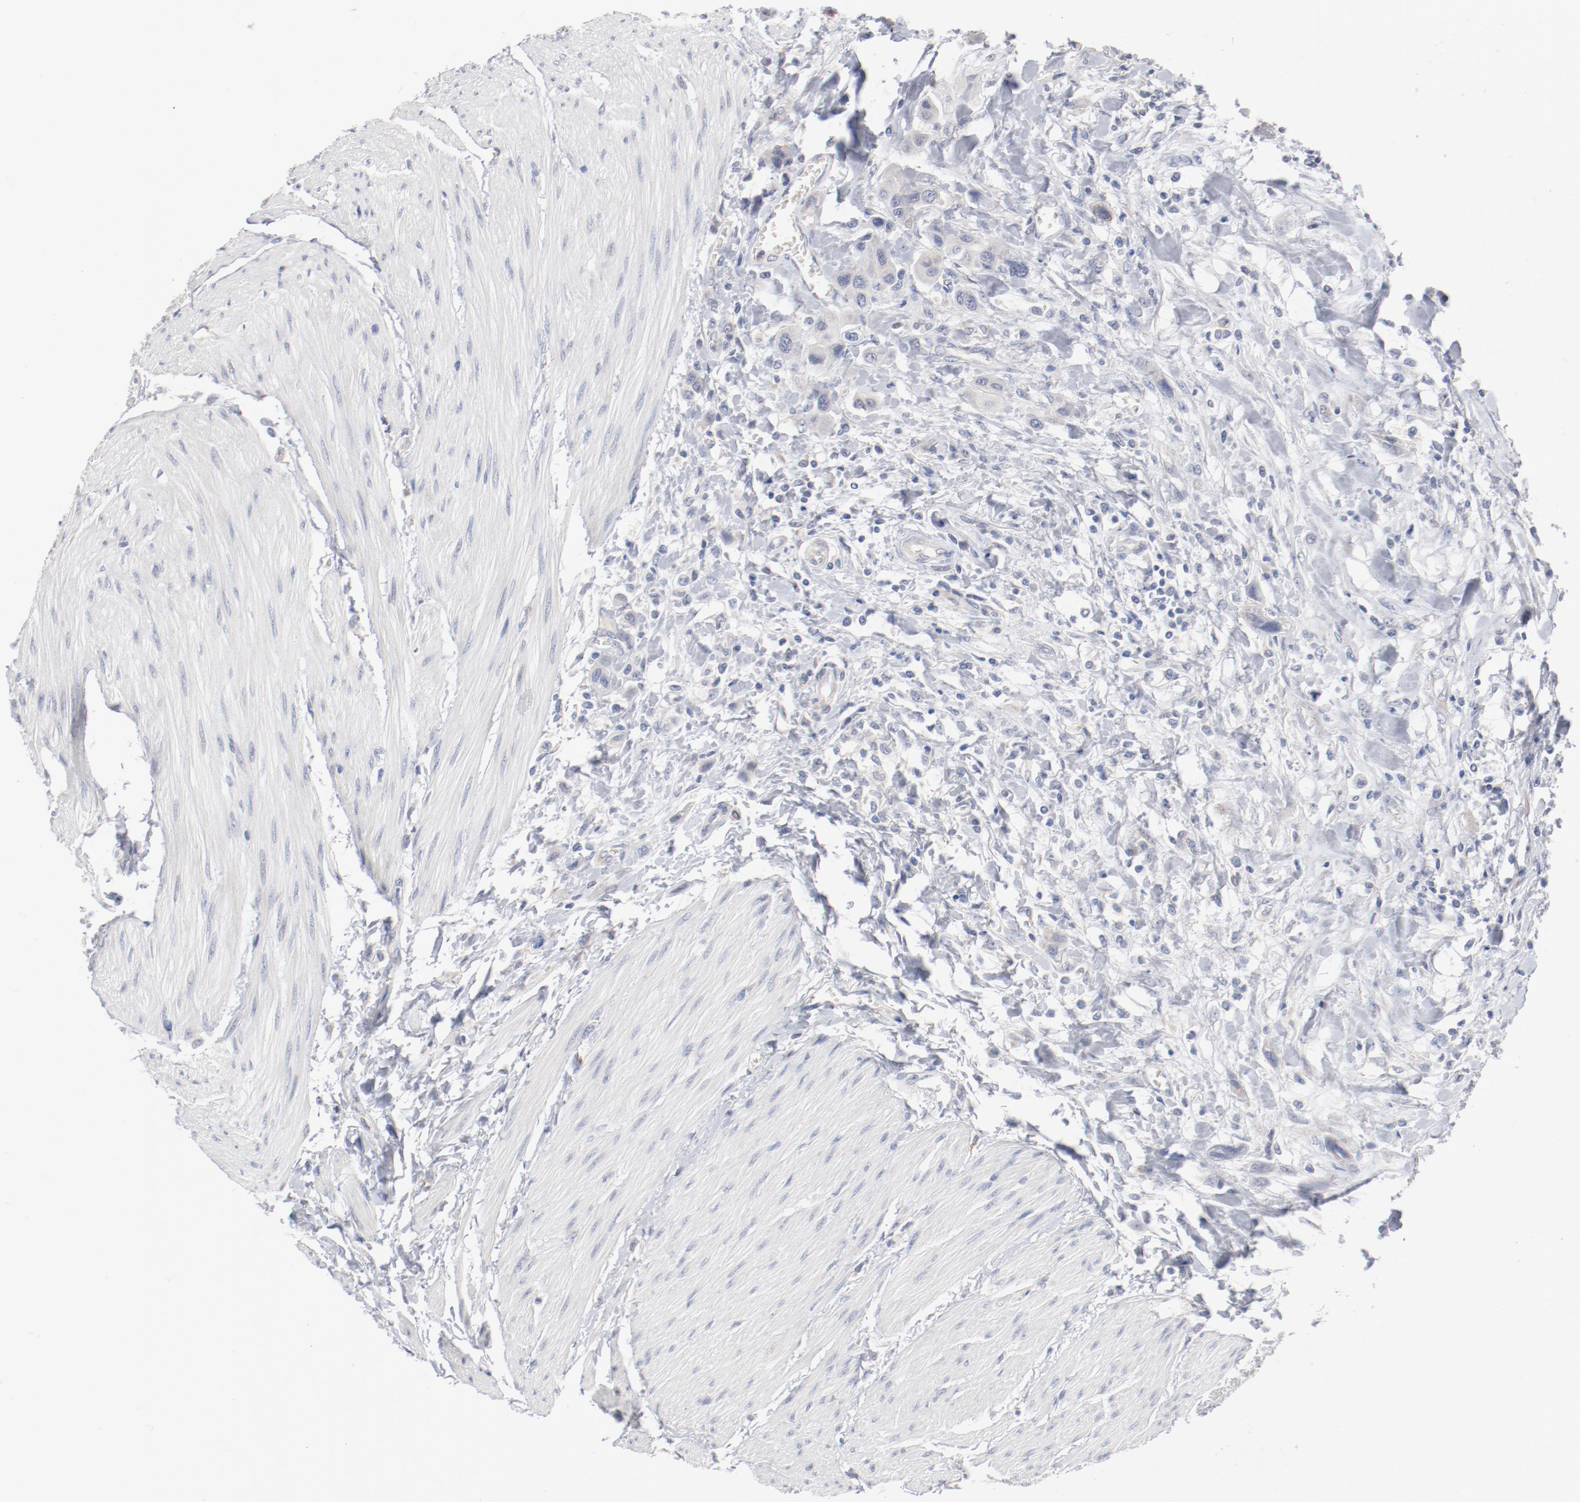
{"staining": {"intensity": "negative", "quantity": "none", "location": "none"}, "tissue": "urothelial cancer", "cell_type": "Tumor cells", "image_type": "cancer", "snomed": [{"axis": "morphology", "description": "Urothelial carcinoma, High grade"}, {"axis": "topography", "description": "Urinary bladder"}], "caption": "High power microscopy histopathology image of an immunohistochemistry image of urothelial cancer, revealing no significant expression in tumor cells. Nuclei are stained in blue.", "gene": "AK7", "patient": {"sex": "male", "age": 50}}